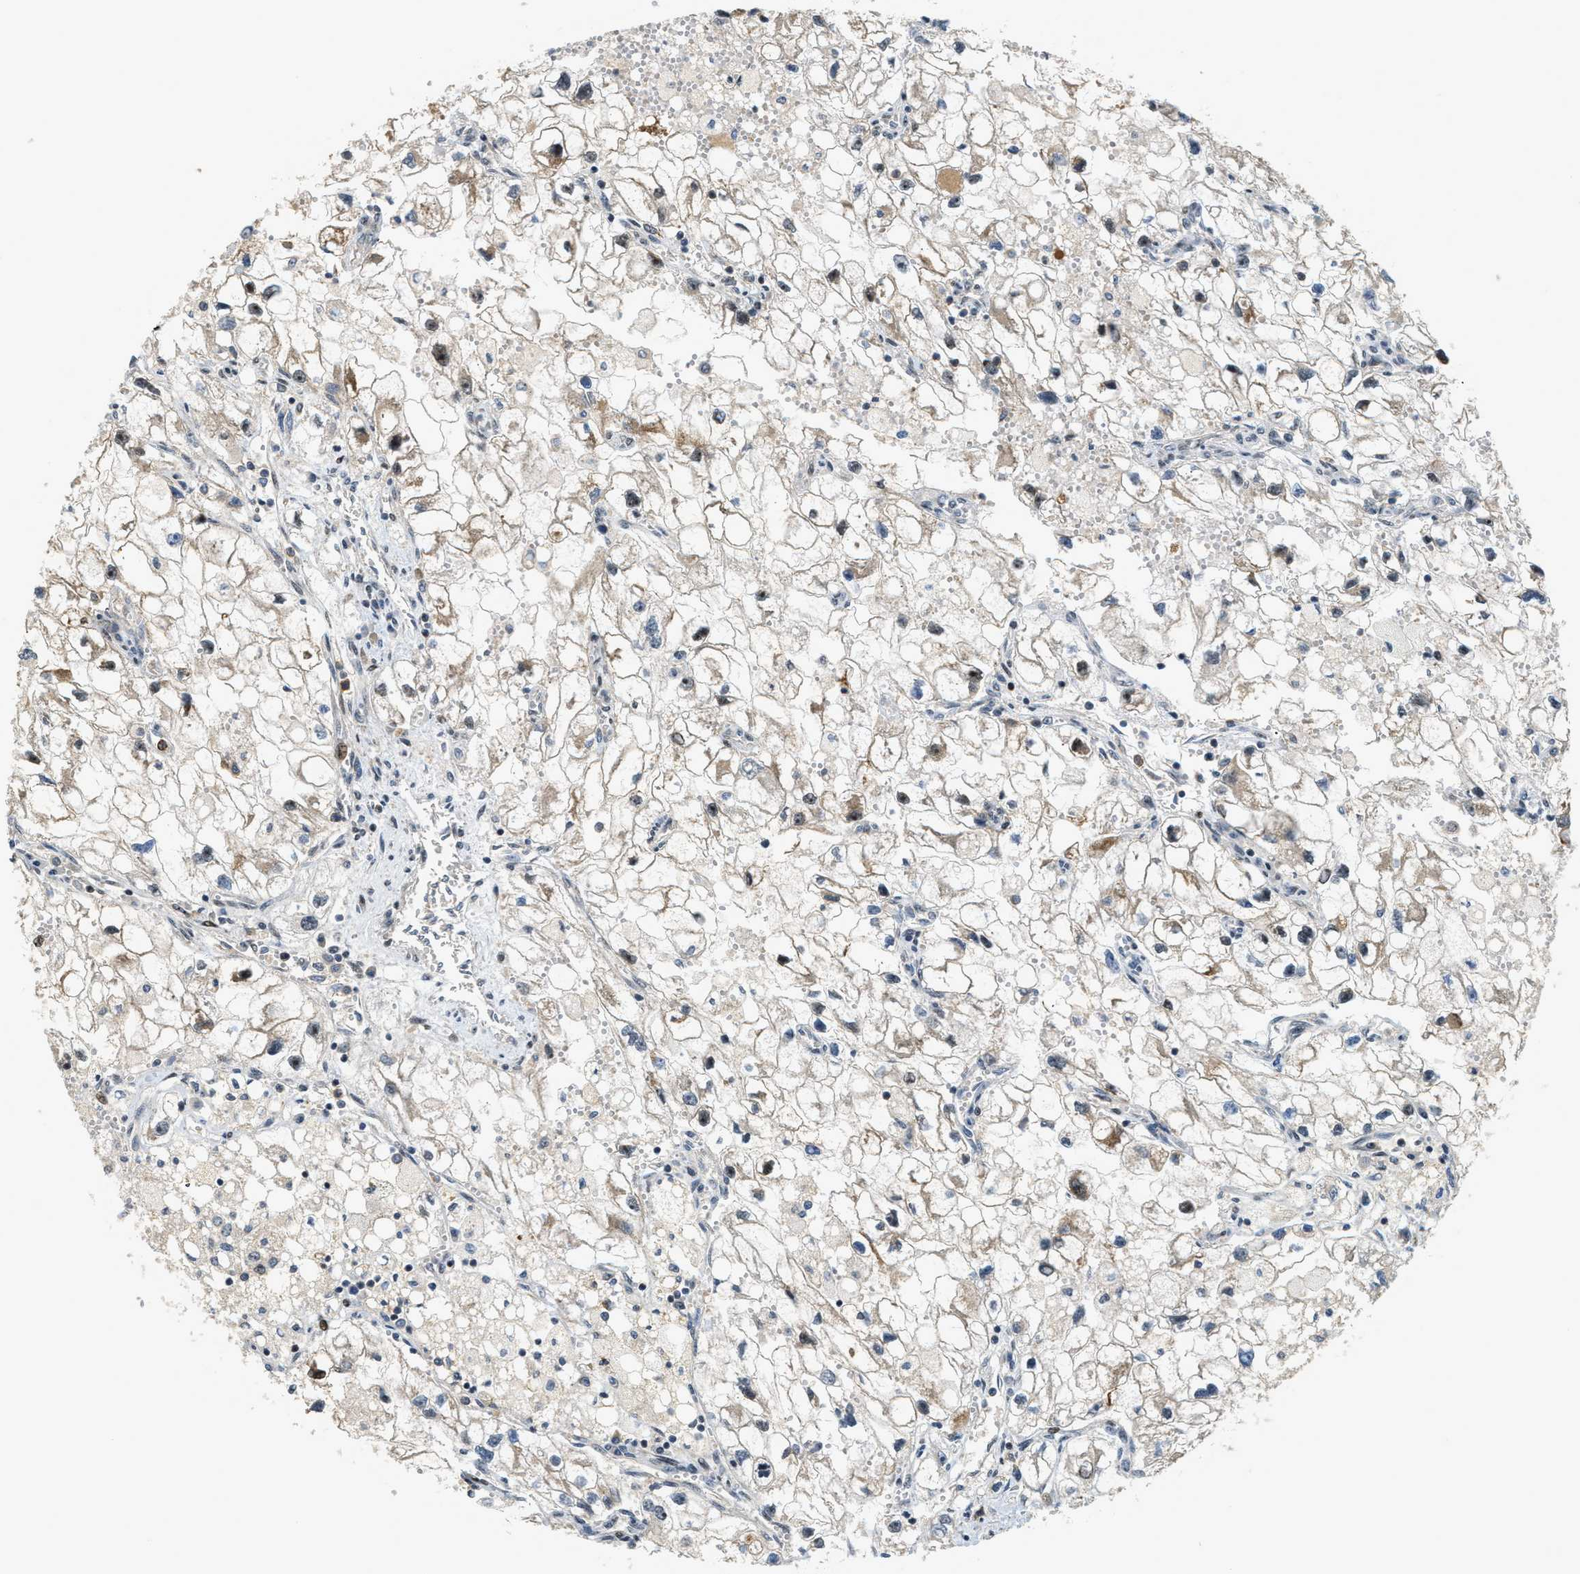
{"staining": {"intensity": "weak", "quantity": "<25%", "location": "cytoplasmic/membranous"}, "tissue": "renal cancer", "cell_type": "Tumor cells", "image_type": "cancer", "snomed": [{"axis": "morphology", "description": "Adenocarcinoma, NOS"}, {"axis": "topography", "description": "Kidney"}], "caption": "The micrograph displays no staining of tumor cells in renal cancer (adenocarcinoma).", "gene": "TRAPPC14", "patient": {"sex": "female", "age": 70}}